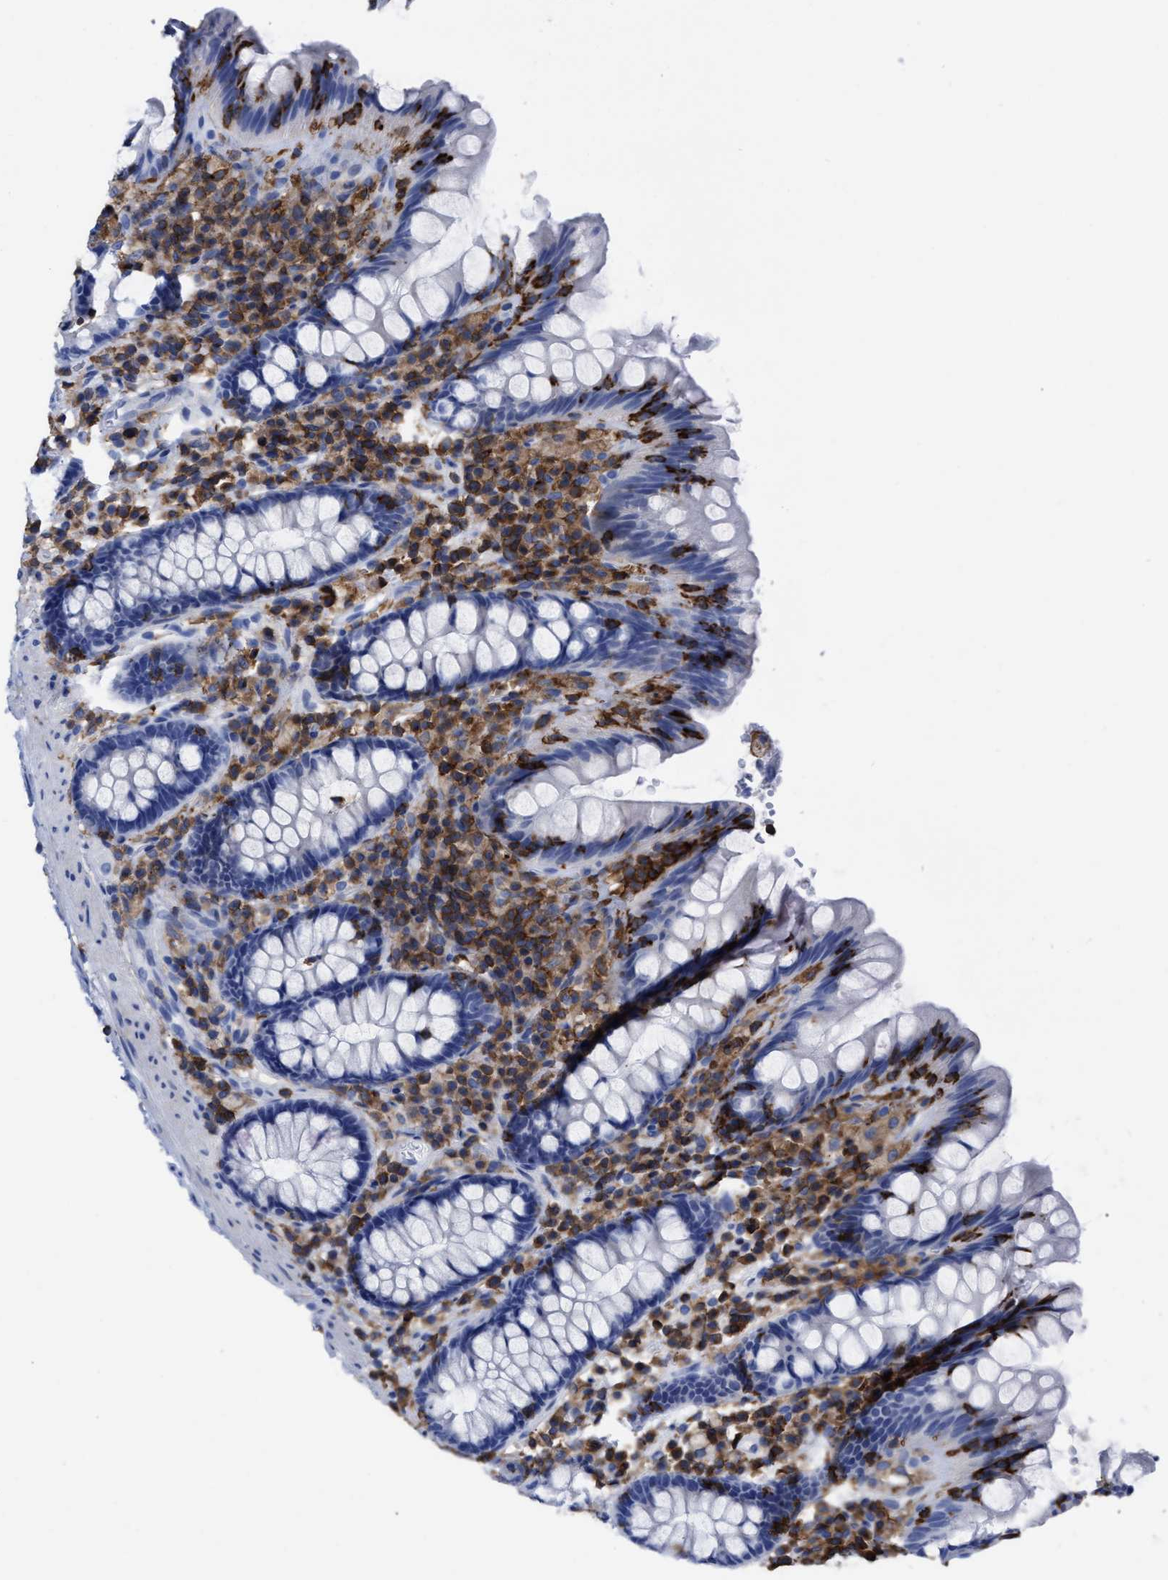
{"staining": {"intensity": "negative", "quantity": "none", "location": "none"}, "tissue": "colon", "cell_type": "Endothelial cells", "image_type": "normal", "snomed": [{"axis": "morphology", "description": "Normal tissue, NOS"}, {"axis": "topography", "description": "Colon"}], "caption": "IHC of benign colon demonstrates no positivity in endothelial cells.", "gene": "HCLS1", "patient": {"sex": "female", "age": 80}}